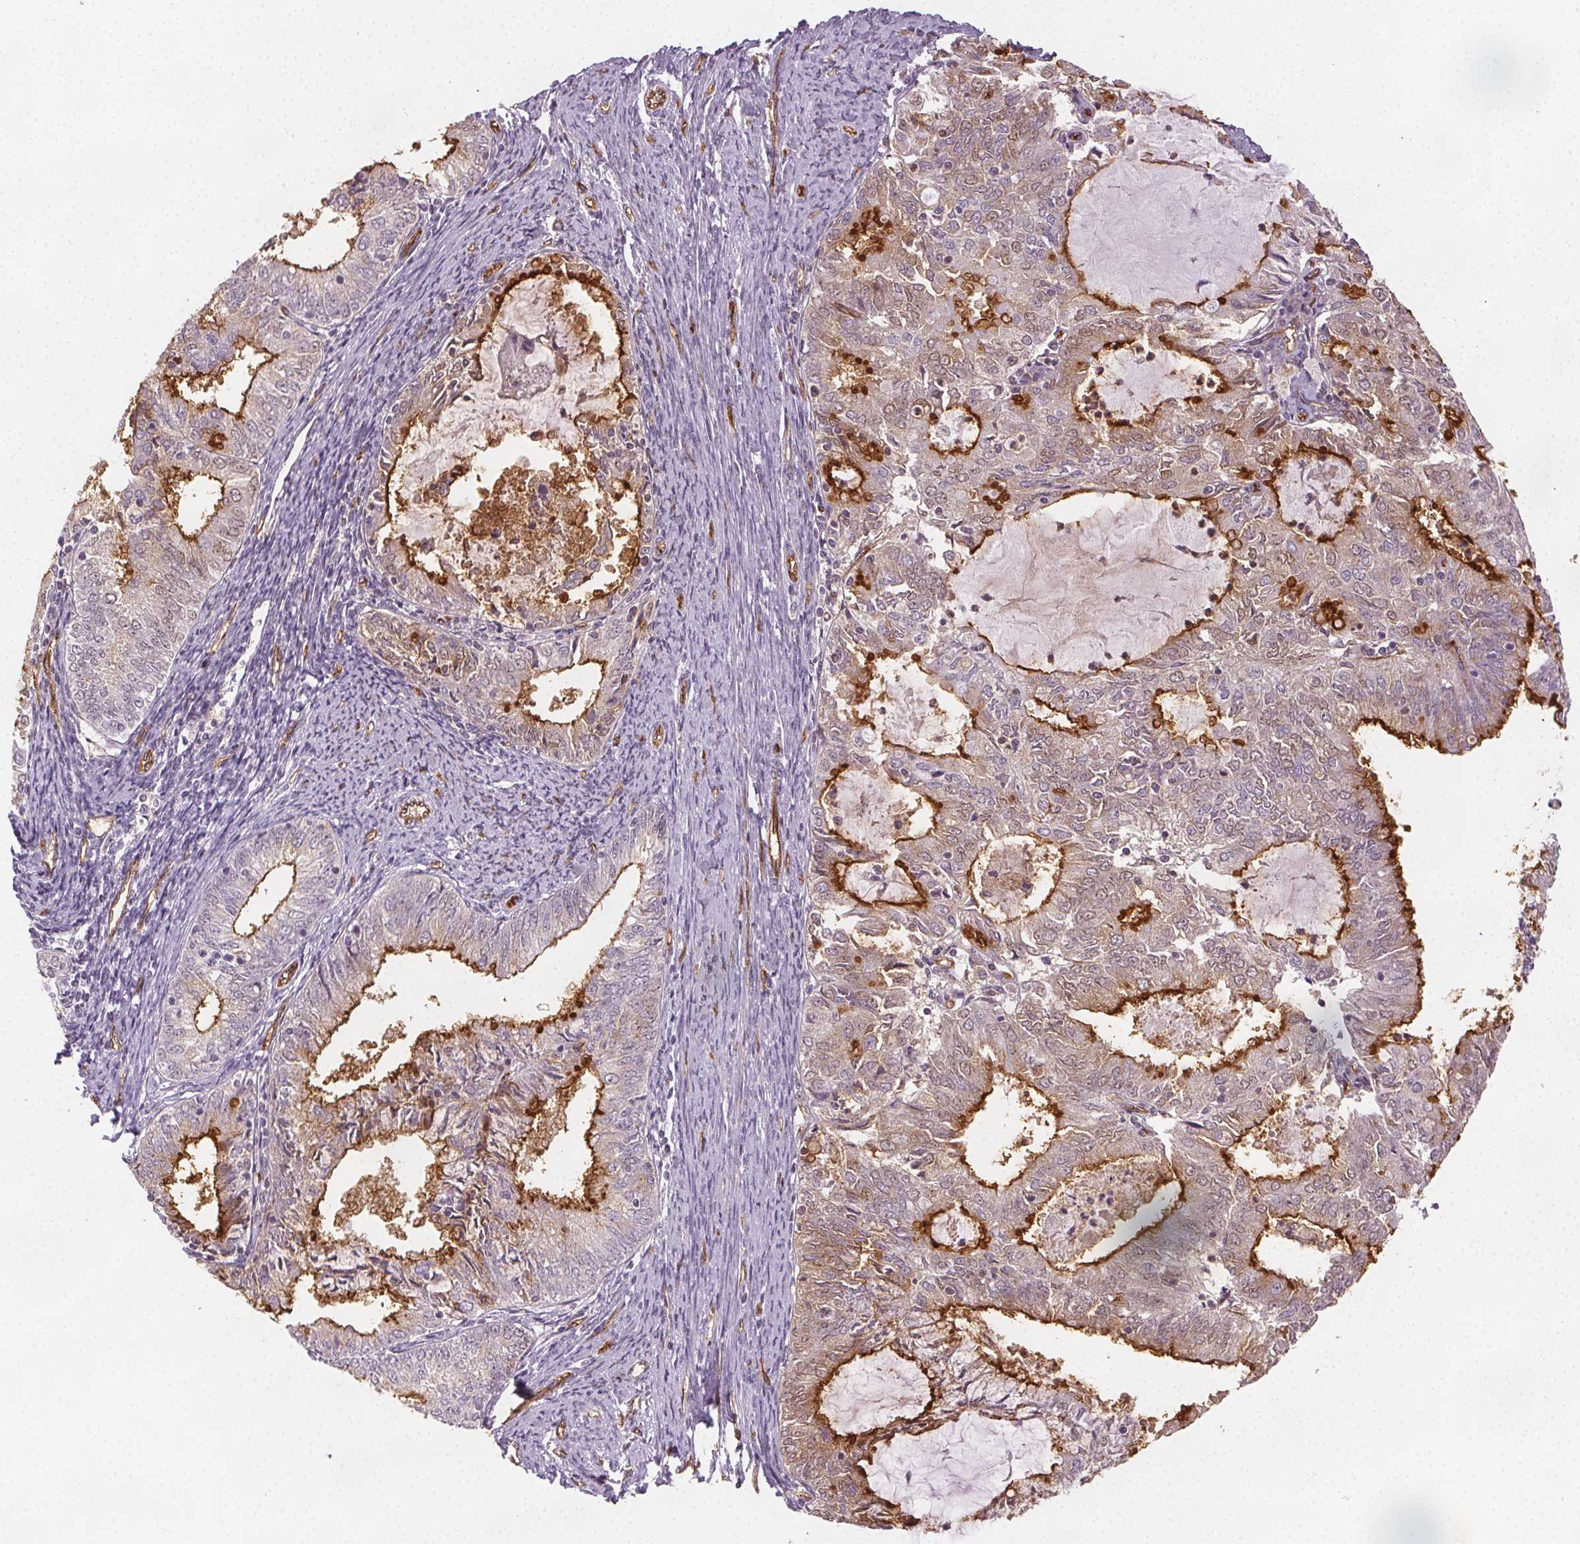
{"staining": {"intensity": "strong", "quantity": "25%-75%", "location": "cytoplasmic/membranous"}, "tissue": "endometrial cancer", "cell_type": "Tumor cells", "image_type": "cancer", "snomed": [{"axis": "morphology", "description": "Adenocarcinoma, NOS"}, {"axis": "topography", "description": "Endometrium"}], "caption": "Protein staining of endometrial cancer (adenocarcinoma) tissue demonstrates strong cytoplasmic/membranous expression in about 25%-75% of tumor cells.", "gene": "PODXL", "patient": {"sex": "female", "age": 57}}